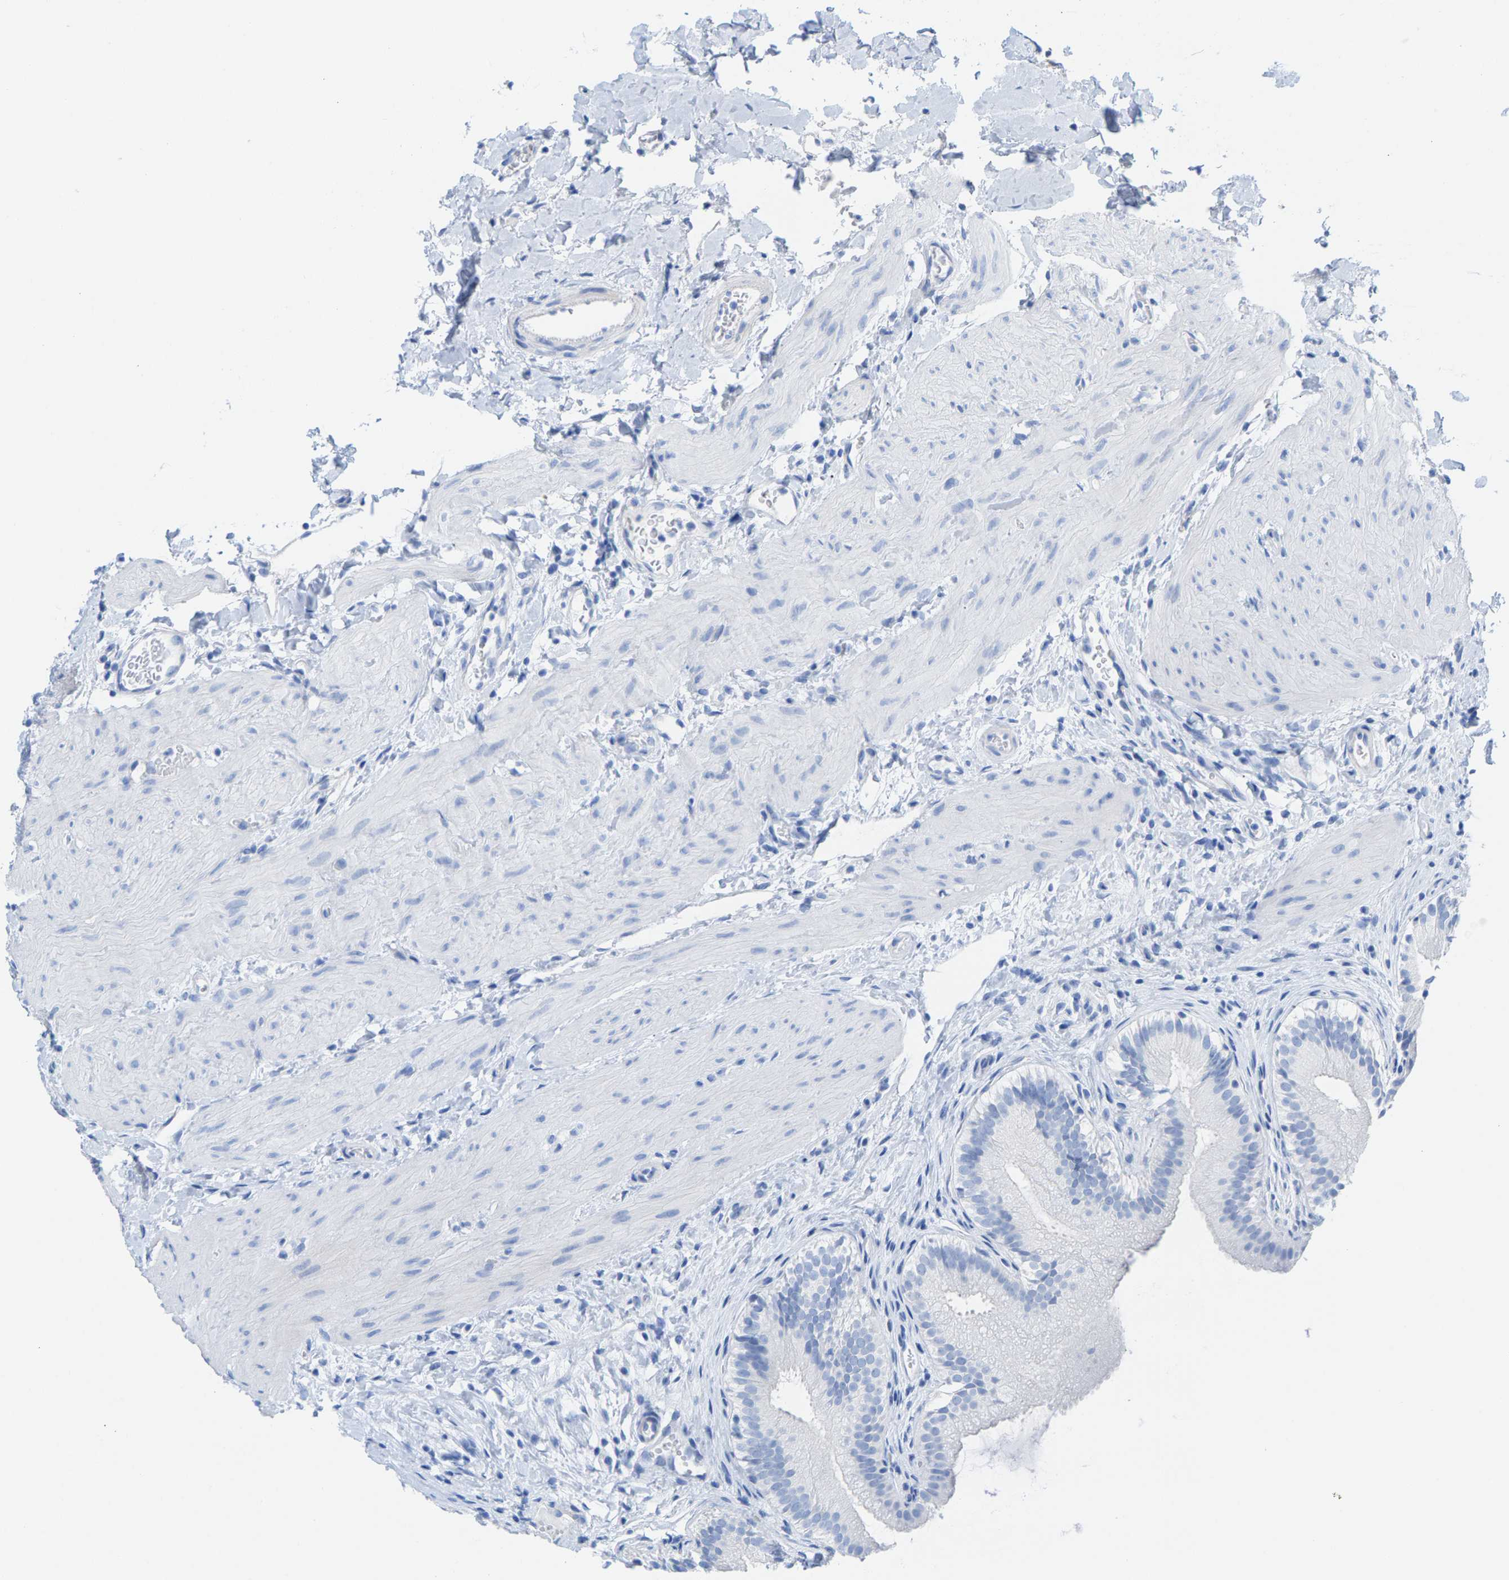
{"staining": {"intensity": "negative", "quantity": "none", "location": "none"}, "tissue": "gallbladder", "cell_type": "Glandular cells", "image_type": "normal", "snomed": [{"axis": "morphology", "description": "Normal tissue, NOS"}, {"axis": "topography", "description": "Gallbladder"}], "caption": "High power microscopy histopathology image of an immunohistochemistry photomicrograph of unremarkable gallbladder, revealing no significant positivity in glandular cells. (Immunohistochemistry, brightfield microscopy, high magnification).", "gene": "CPA1", "patient": {"sex": "female", "age": 26}}